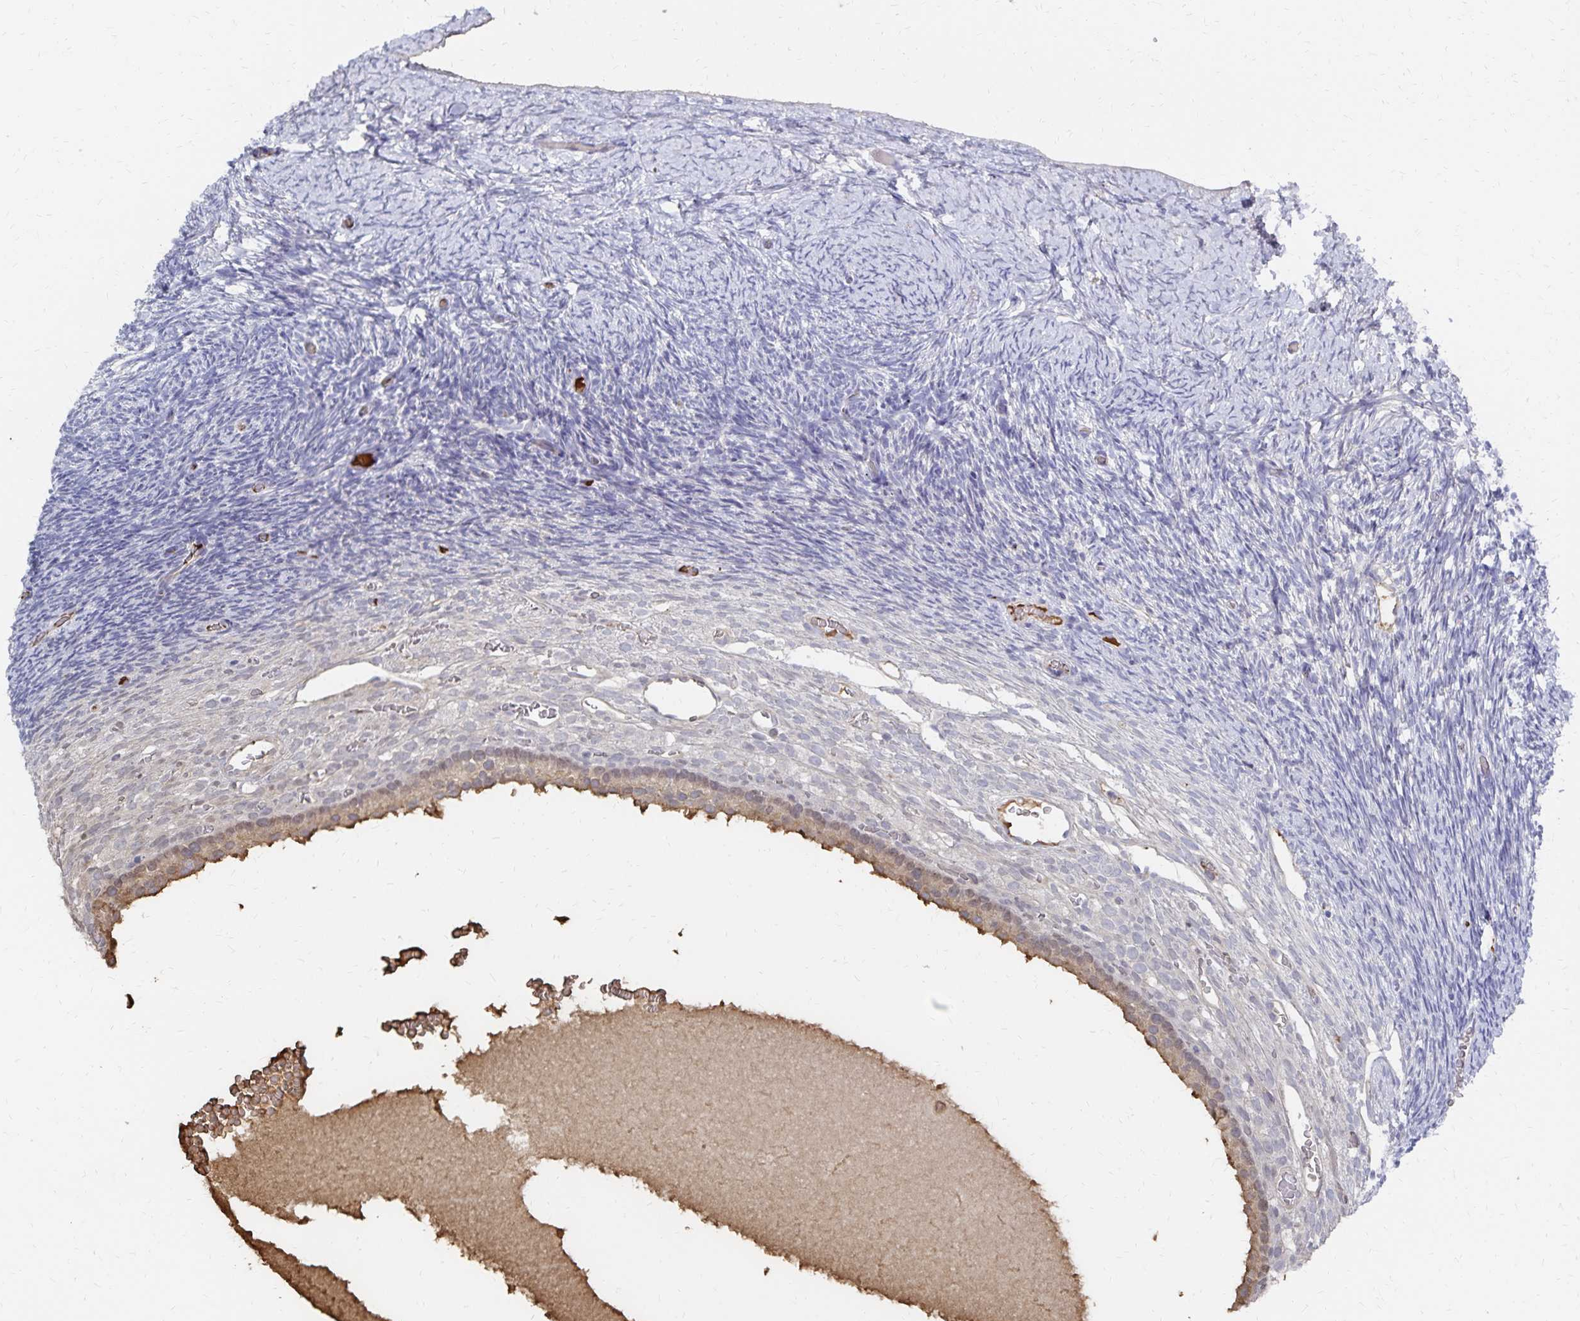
{"staining": {"intensity": "negative", "quantity": "none", "location": "none"}, "tissue": "ovary", "cell_type": "Follicle cells", "image_type": "normal", "snomed": [{"axis": "morphology", "description": "Normal tissue, NOS"}, {"axis": "topography", "description": "Ovary"}], "caption": "This is an immunohistochemistry micrograph of unremarkable human ovary. There is no expression in follicle cells.", "gene": "KISS1", "patient": {"sex": "female", "age": 39}}